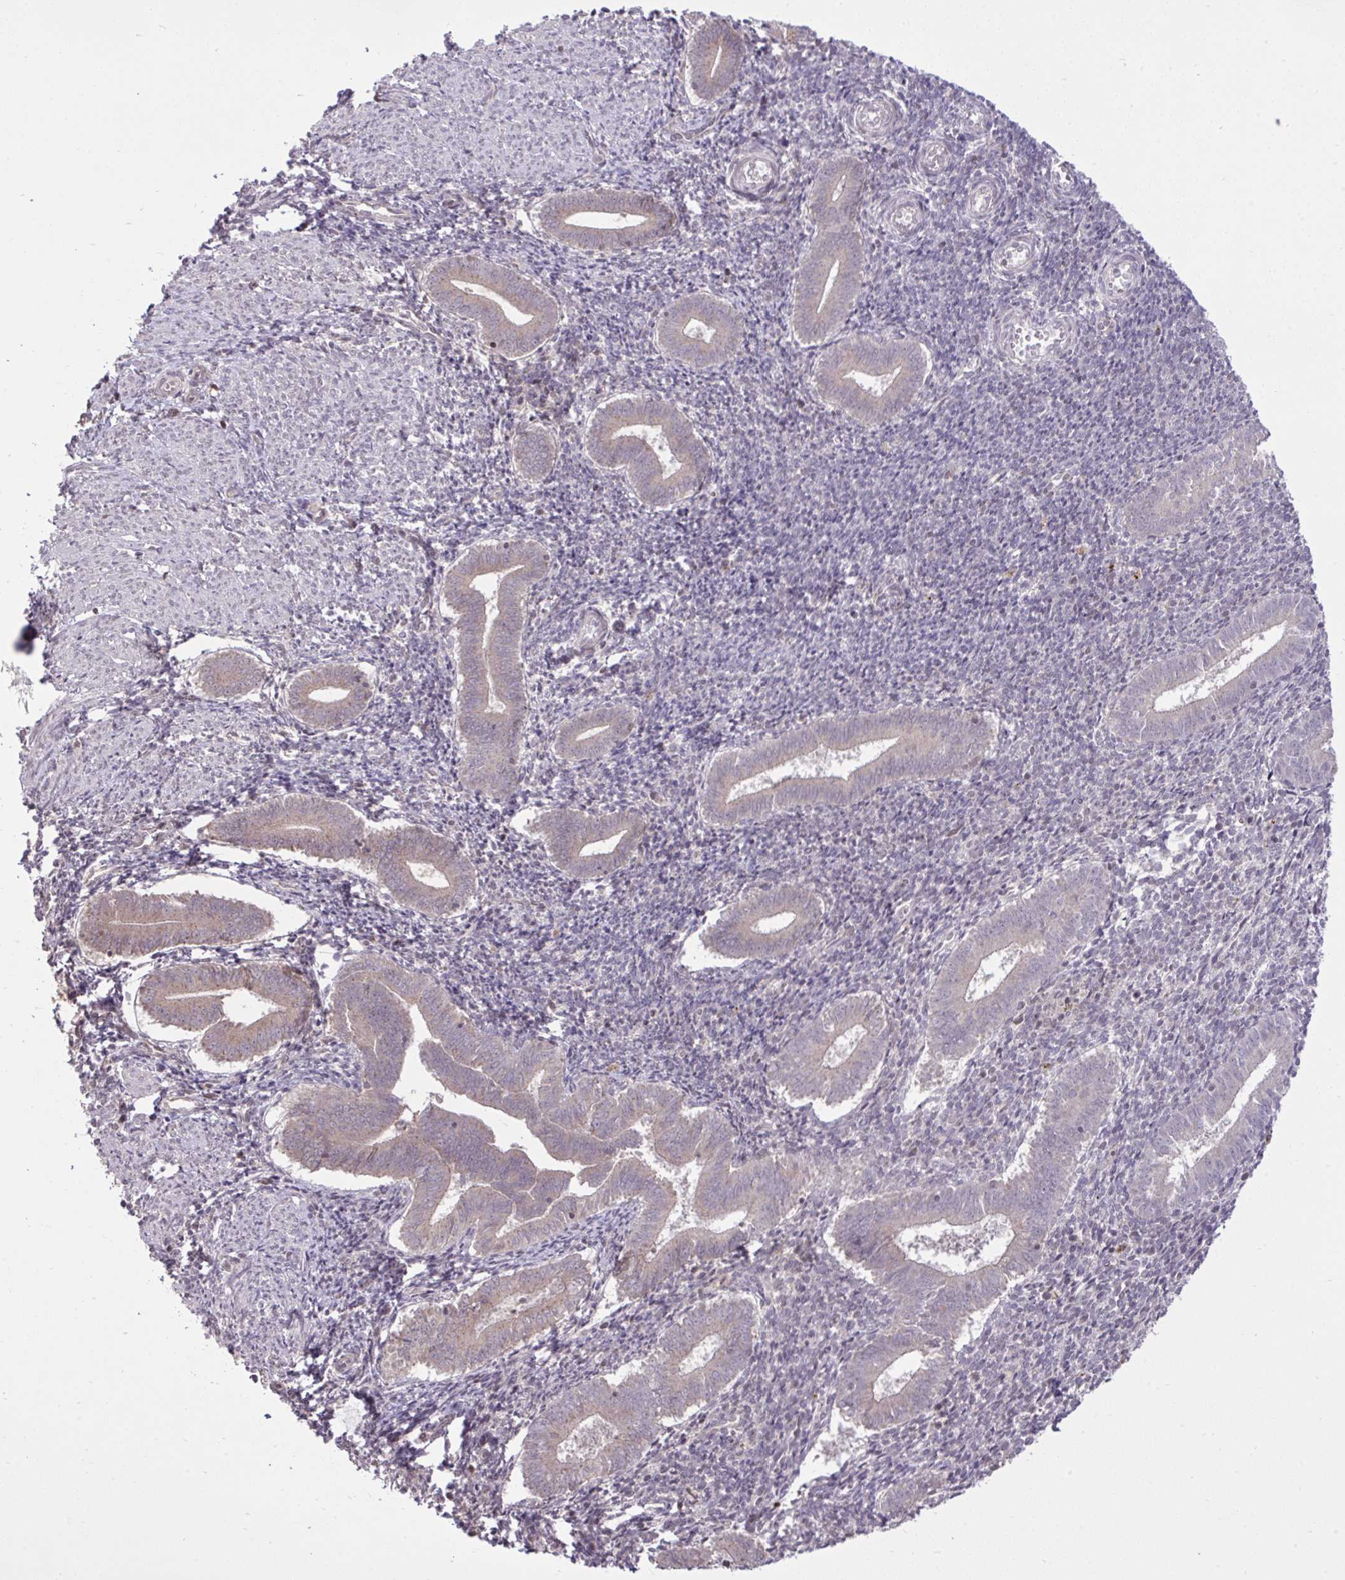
{"staining": {"intensity": "negative", "quantity": "none", "location": "none"}, "tissue": "endometrium", "cell_type": "Cells in endometrial stroma", "image_type": "normal", "snomed": [{"axis": "morphology", "description": "Normal tissue, NOS"}, {"axis": "topography", "description": "Endometrium"}], "caption": "Image shows no protein positivity in cells in endometrial stroma of normal endometrium. (Immunohistochemistry (ihc), brightfield microscopy, high magnification).", "gene": "CYP20A1", "patient": {"sex": "female", "age": 25}}